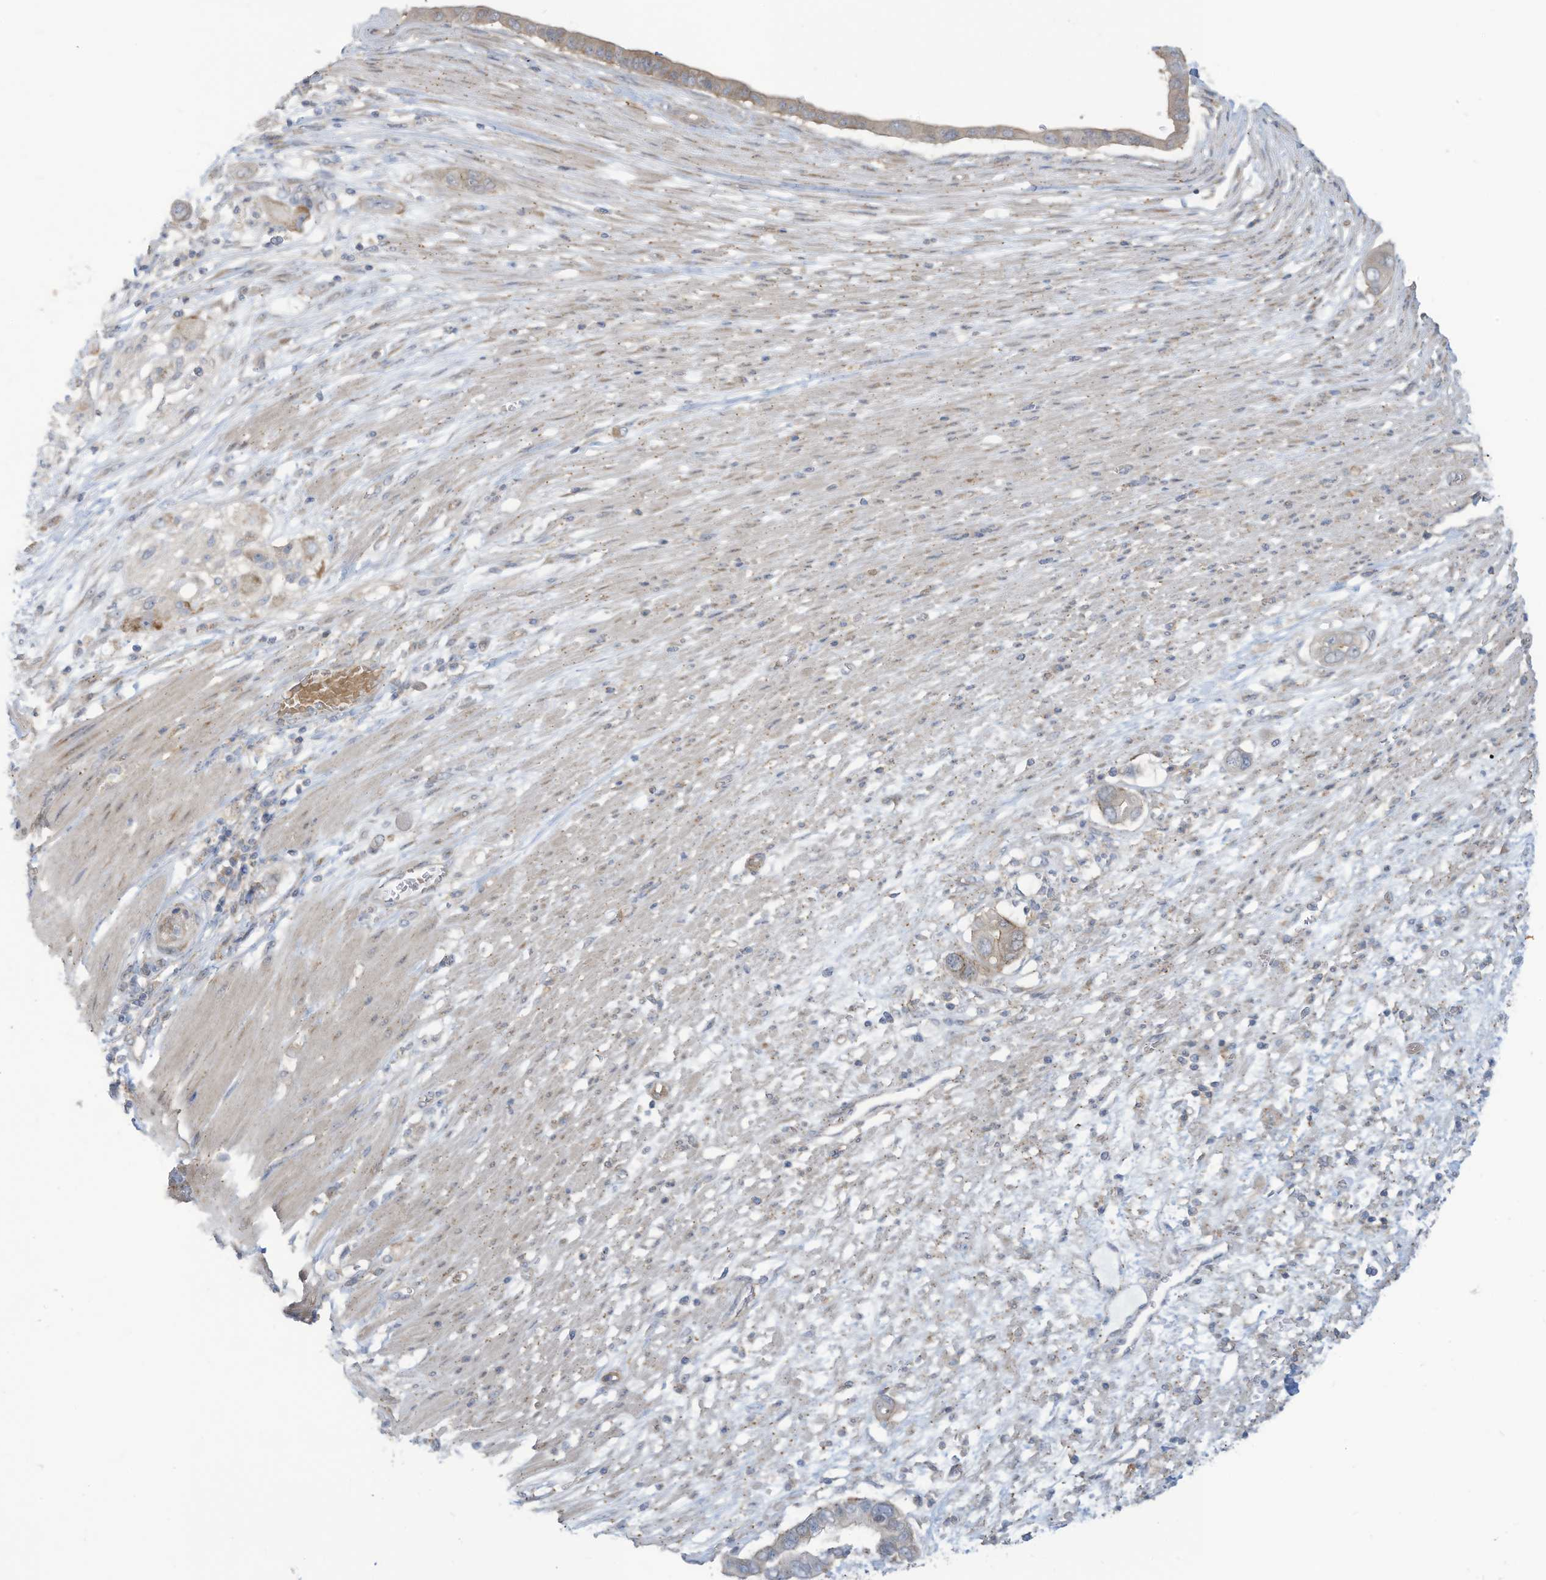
{"staining": {"intensity": "weak", "quantity": "<25%", "location": "cytoplasmic/membranous"}, "tissue": "pancreatic cancer", "cell_type": "Tumor cells", "image_type": "cancer", "snomed": [{"axis": "morphology", "description": "Adenocarcinoma, NOS"}, {"axis": "topography", "description": "Pancreas"}], "caption": "Micrograph shows no protein expression in tumor cells of adenocarcinoma (pancreatic) tissue.", "gene": "ADAT2", "patient": {"sex": "male", "age": 68}}